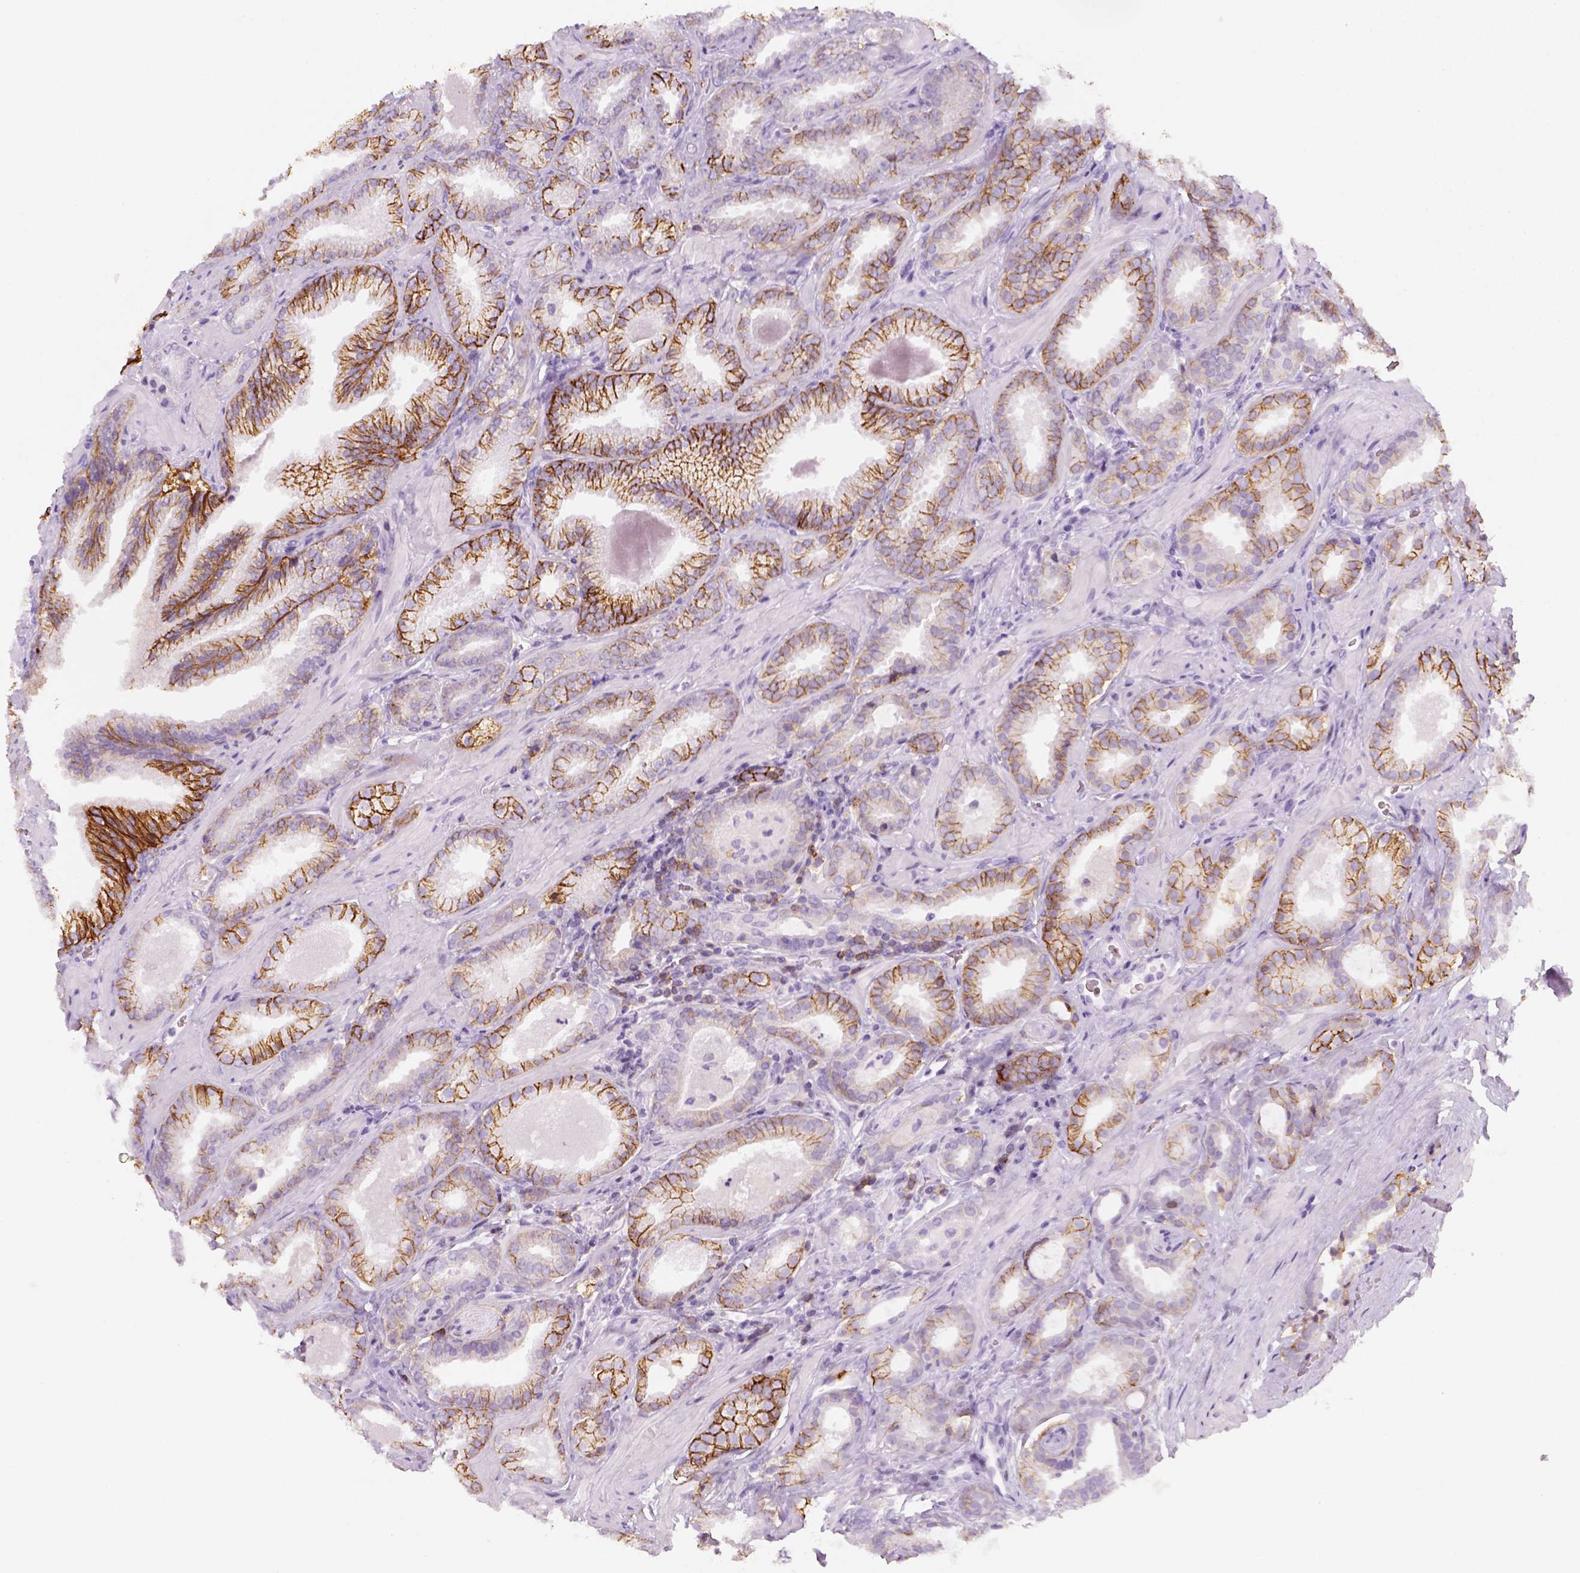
{"staining": {"intensity": "strong", "quantity": ">75%", "location": "cytoplasmic/membranous"}, "tissue": "prostate cancer", "cell_type": "Tumor cells", "image_type": "cancer", "snomed": [{"axis": "morphology", "description": "Adenocarcinoma, Low grade"}, {"axis": "topography", "description": "Prostate"}], "caption": "Protein expression analysis of human prostate adenocarcinoma (low-grade) reveals strong cytoplasmic/membranous staining in approximately >75% of tumor cells.", "gene": "AQP3", "patient": {"sex": "male", "age": 62}}